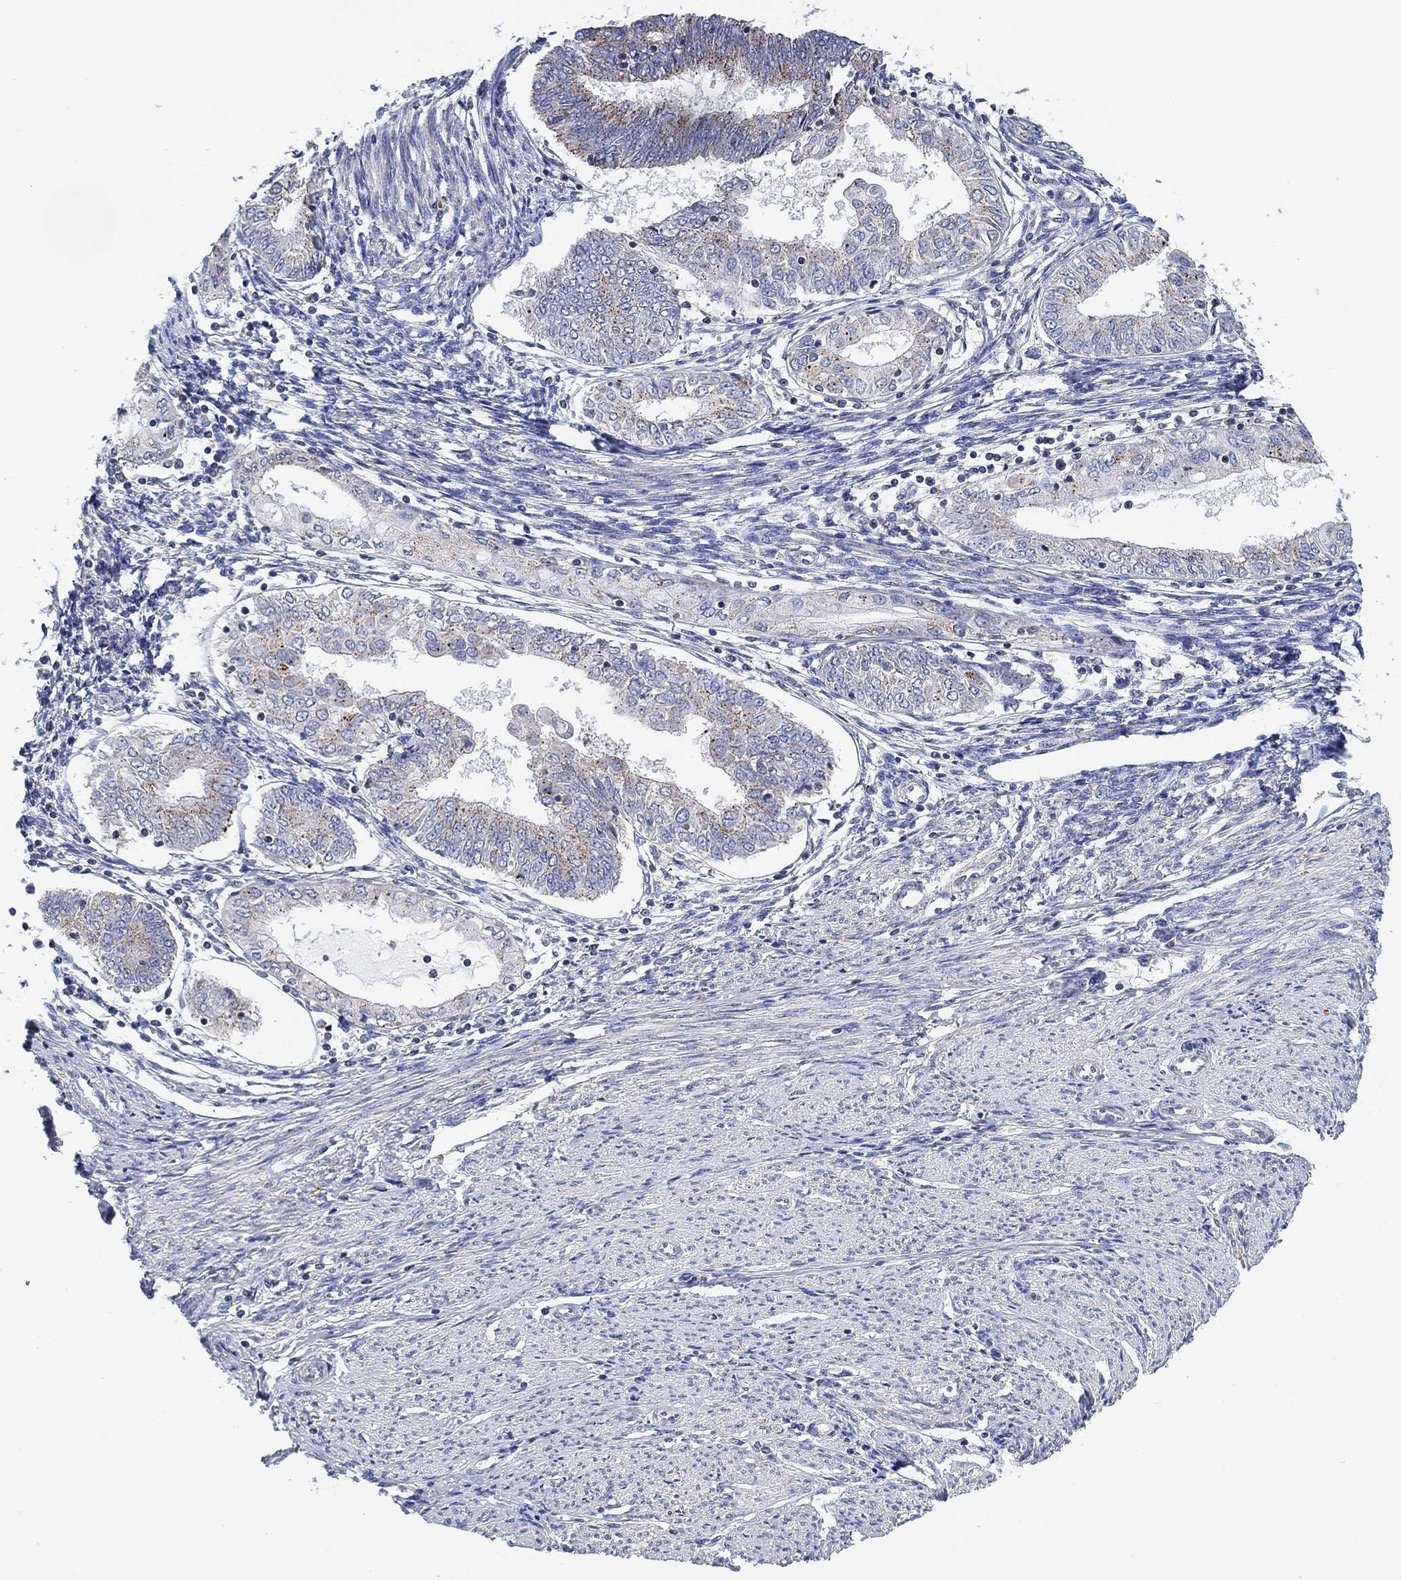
{"staining": {"intensity": "negative", "quantity": "none", "location": "none"}, "tissue": "endometrial cancer", "cell_type": "Tumor cells", "image_type": "cancer", "snomed": [{"axis": "morphology", "description": "Adenocarcinoma, NOS"}, {"axis": "topography", "description": "Endometrium"}], "caption": "Immunohistochemistry image of endometrial cancer (adenocarcinoma) stained for a protein (brown), which demonstrates no positivity in tumor cells.", "gene": "NACAD", "patient": {"sex": "female", "age": 68}}